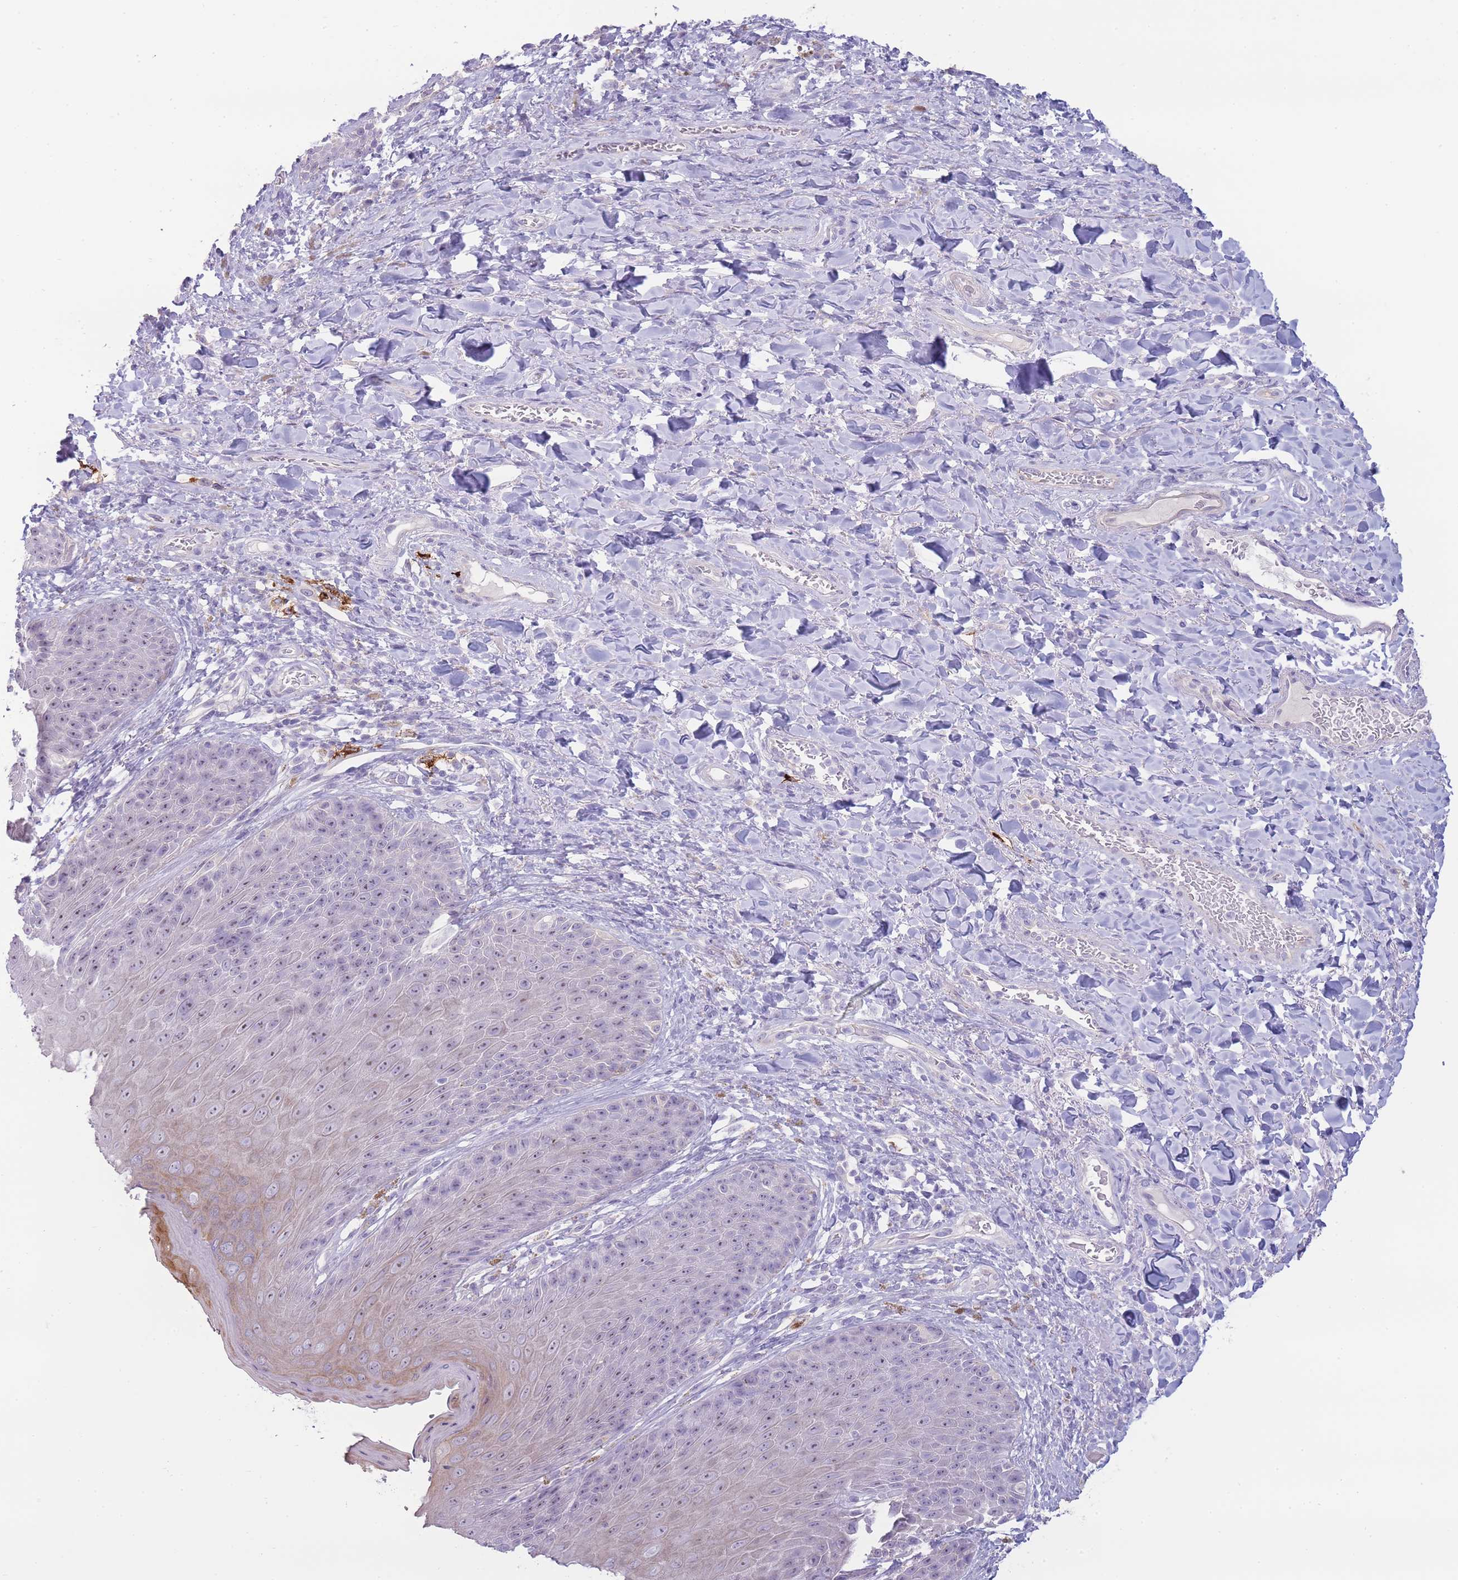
{"staining": {"intensity": "weak", "quantity": "25%-75%", "location": "cytoplasmic/membranous"}, "tissue": "skin", "cell_type": "Epidermal cells", "image_type": "normal", "snomed": [{"axis": "morphology", "description": "Normal tissue, NOS"}, {"axis": "topography", "description": "Anal"}], "caption": "The immunohistochemical stain labels weak cytoplasmic/membranous expression in epidermal cells of unremarkable skin.", "gene": "UTP14A", "patient": {"sex": "female", "age": 89}}